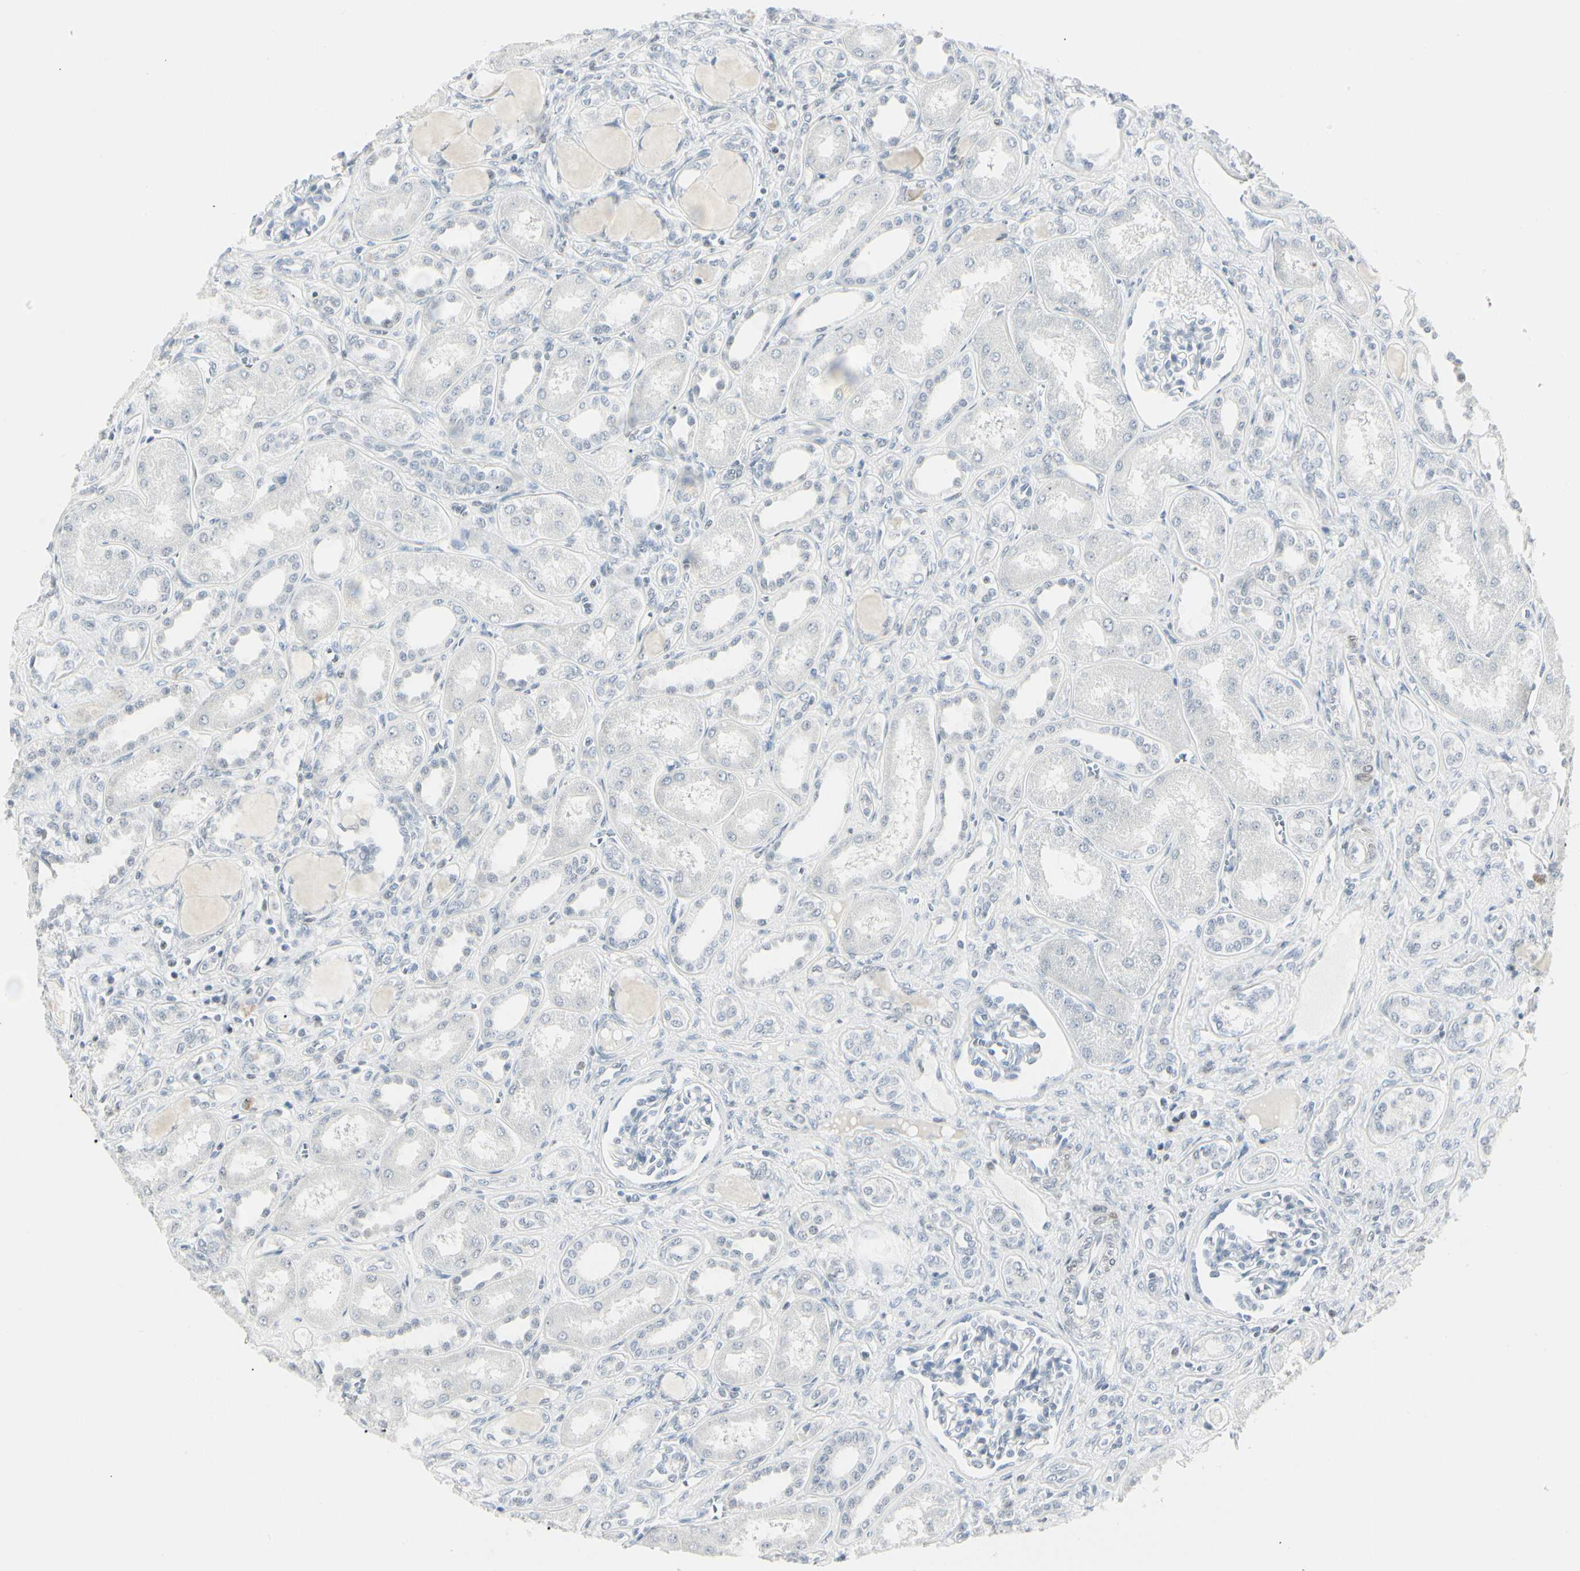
{"staining": {"intensity": "negative", "quantity": "none", "location": "none"}, "tissue": "kidney", "cell_type": "Cells in glomeruli", "image_type": "normal", "snomed": [{"axis": "morphology", "description": "Normal tissue, NOS"}, {"axis": "topography", "description": "Kidney"}], "caption": "The histopathology image shows no staining of cells in glomeruli in normal kidney.", "gene": "ZBTB7B", "patient": {"sex": "male", "age": 7}}